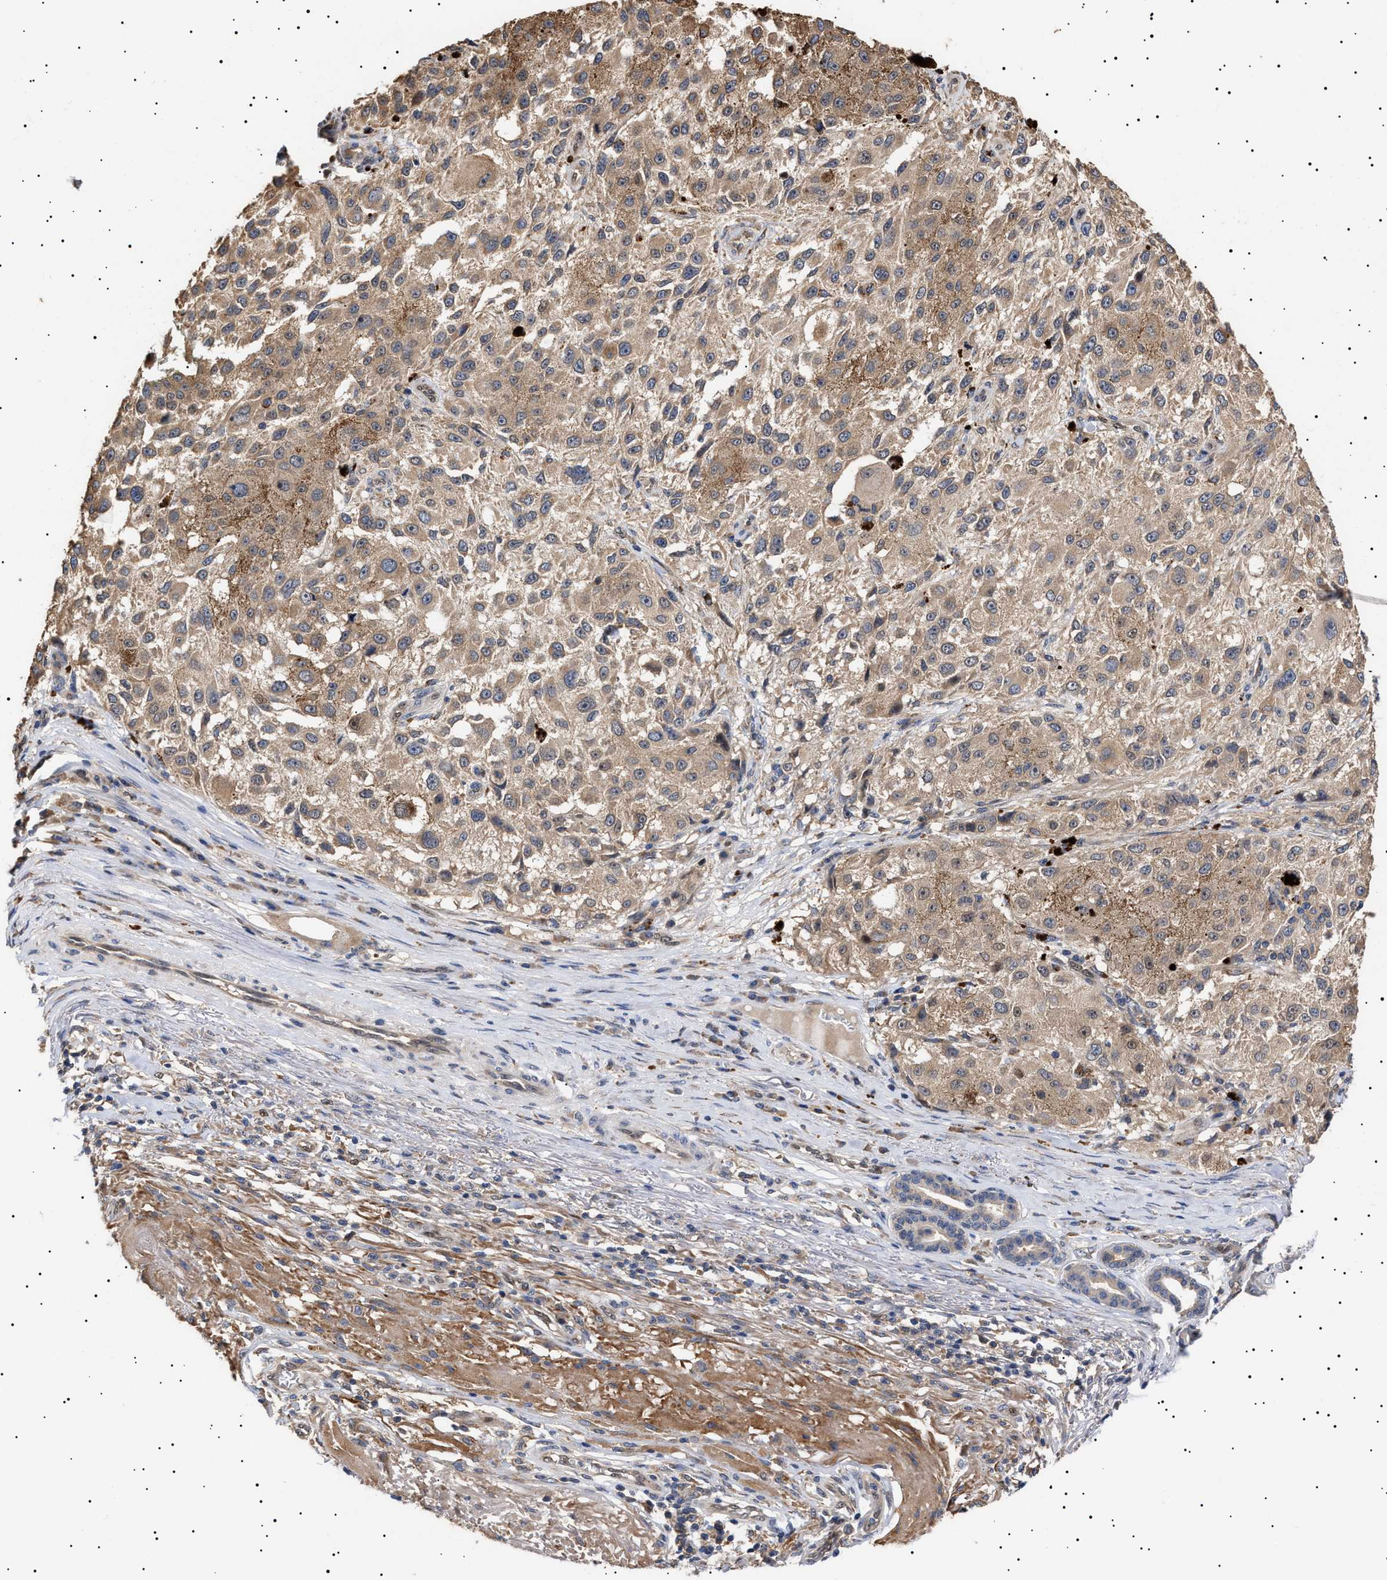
{"staining": {"intensity": "weak", "quantity": ">75%", "location": "cytoplasmic/membranous"}, "tissue": "melanoma", "cell_type": "Tumor cells", "image_type": "cancer", "snomed": [{"axis": "morphology", "description": "Necrosis, NOS"}, {"axis": "morphology", "description": "Malignant melanoma, NOS"}, {"axis": "topography", "description": "Skin"}], "caption": "High-power microscopy captured an IHC image of melanoma, revealing weak cytoplasmic/membranous staining in about >75% of tumor cells. Nuclei are stained in blue.", "gene": "KRBA1", "patient": {"sex": "female", "age": 87}}